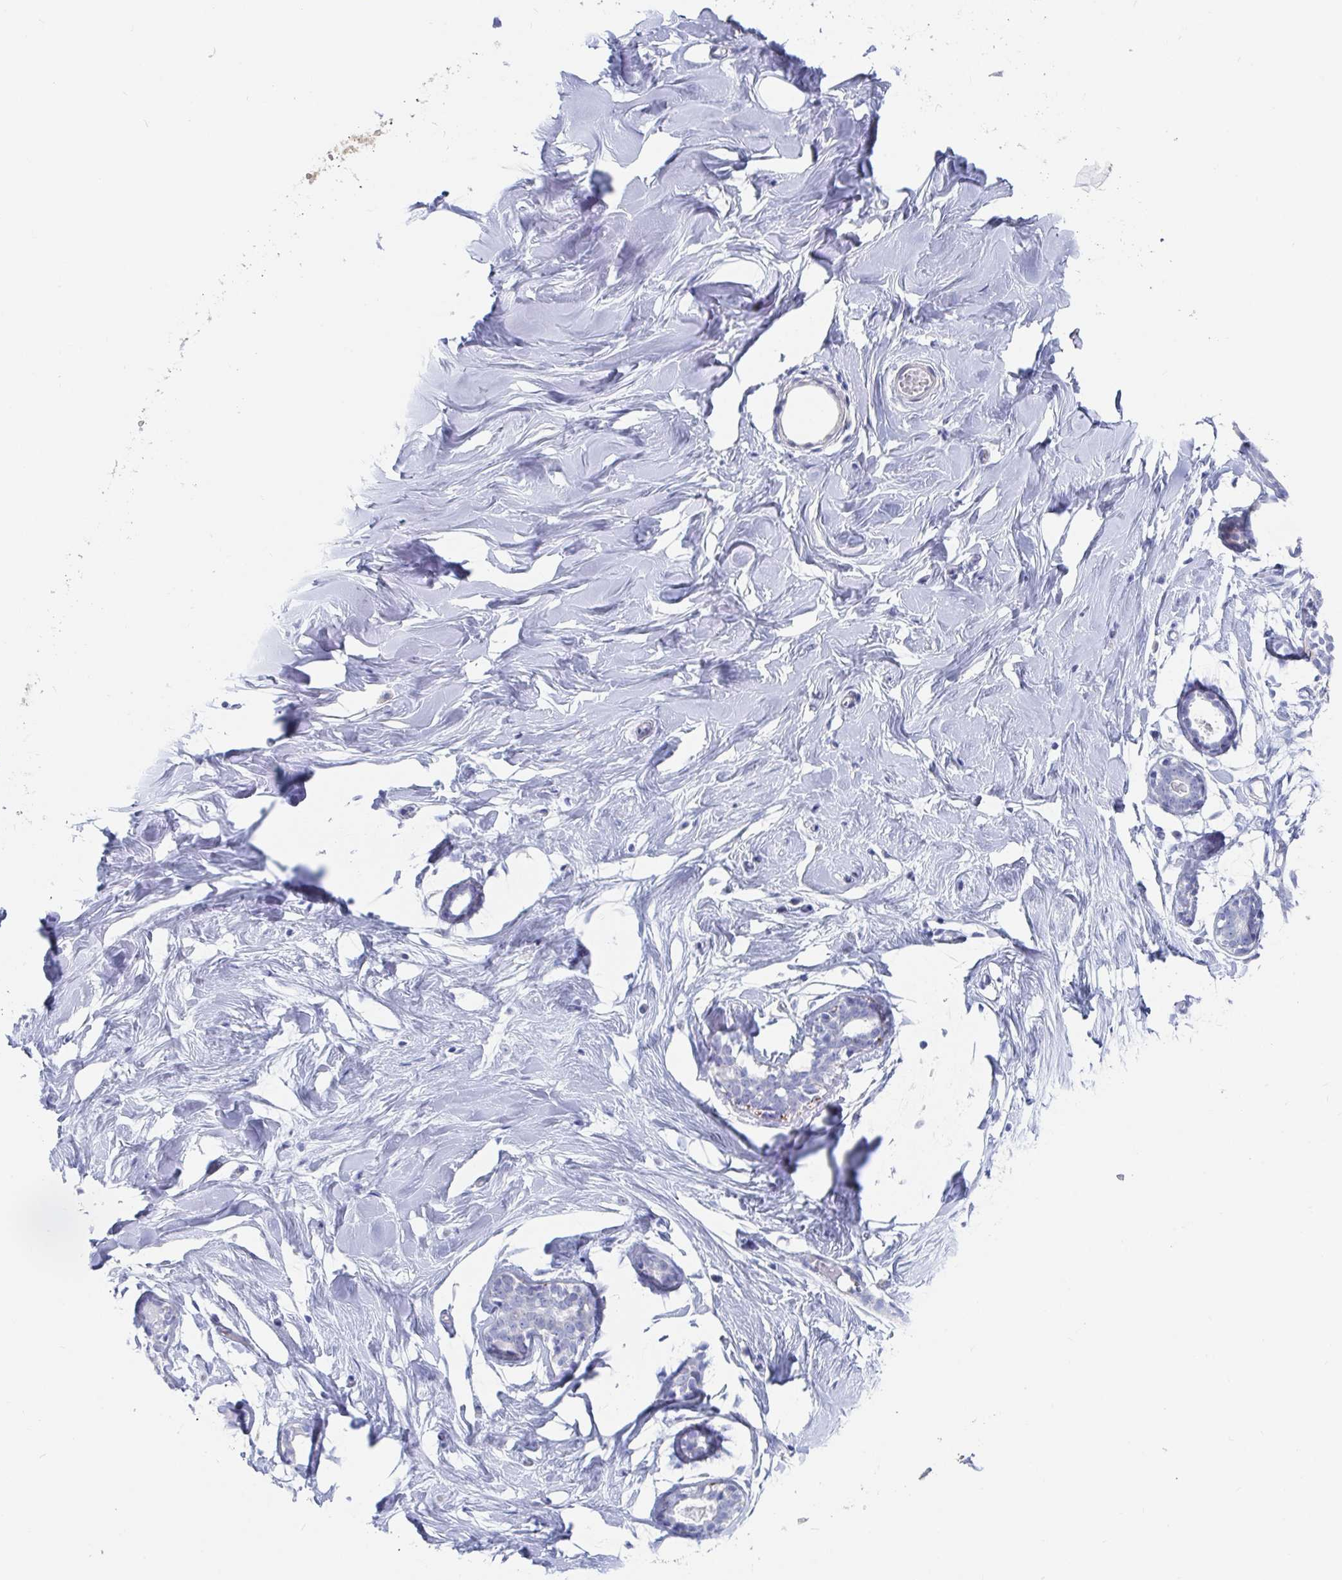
{"staining": {"intensity": "negative", "quantity": "none", "location": "none"}, "tissue": "breast", "cell_type": "Adipocytes", "image_type": "normal", "snomed": [{"axis": "morphology", "description": "Normal tissue, NOS"}, {"axis": "topography", "description": "Breast"}], "caption": "Immunohistochemical staining of normal breast shows no significant positivity in adipocytes. (Brightfield microscopy of DAB (3,3'-diaminobenzidine) immunohistochemistry (IHC) at high magnification).", "gene": "PACSIN1", "patient": {"sex": "female", "age": 27}}